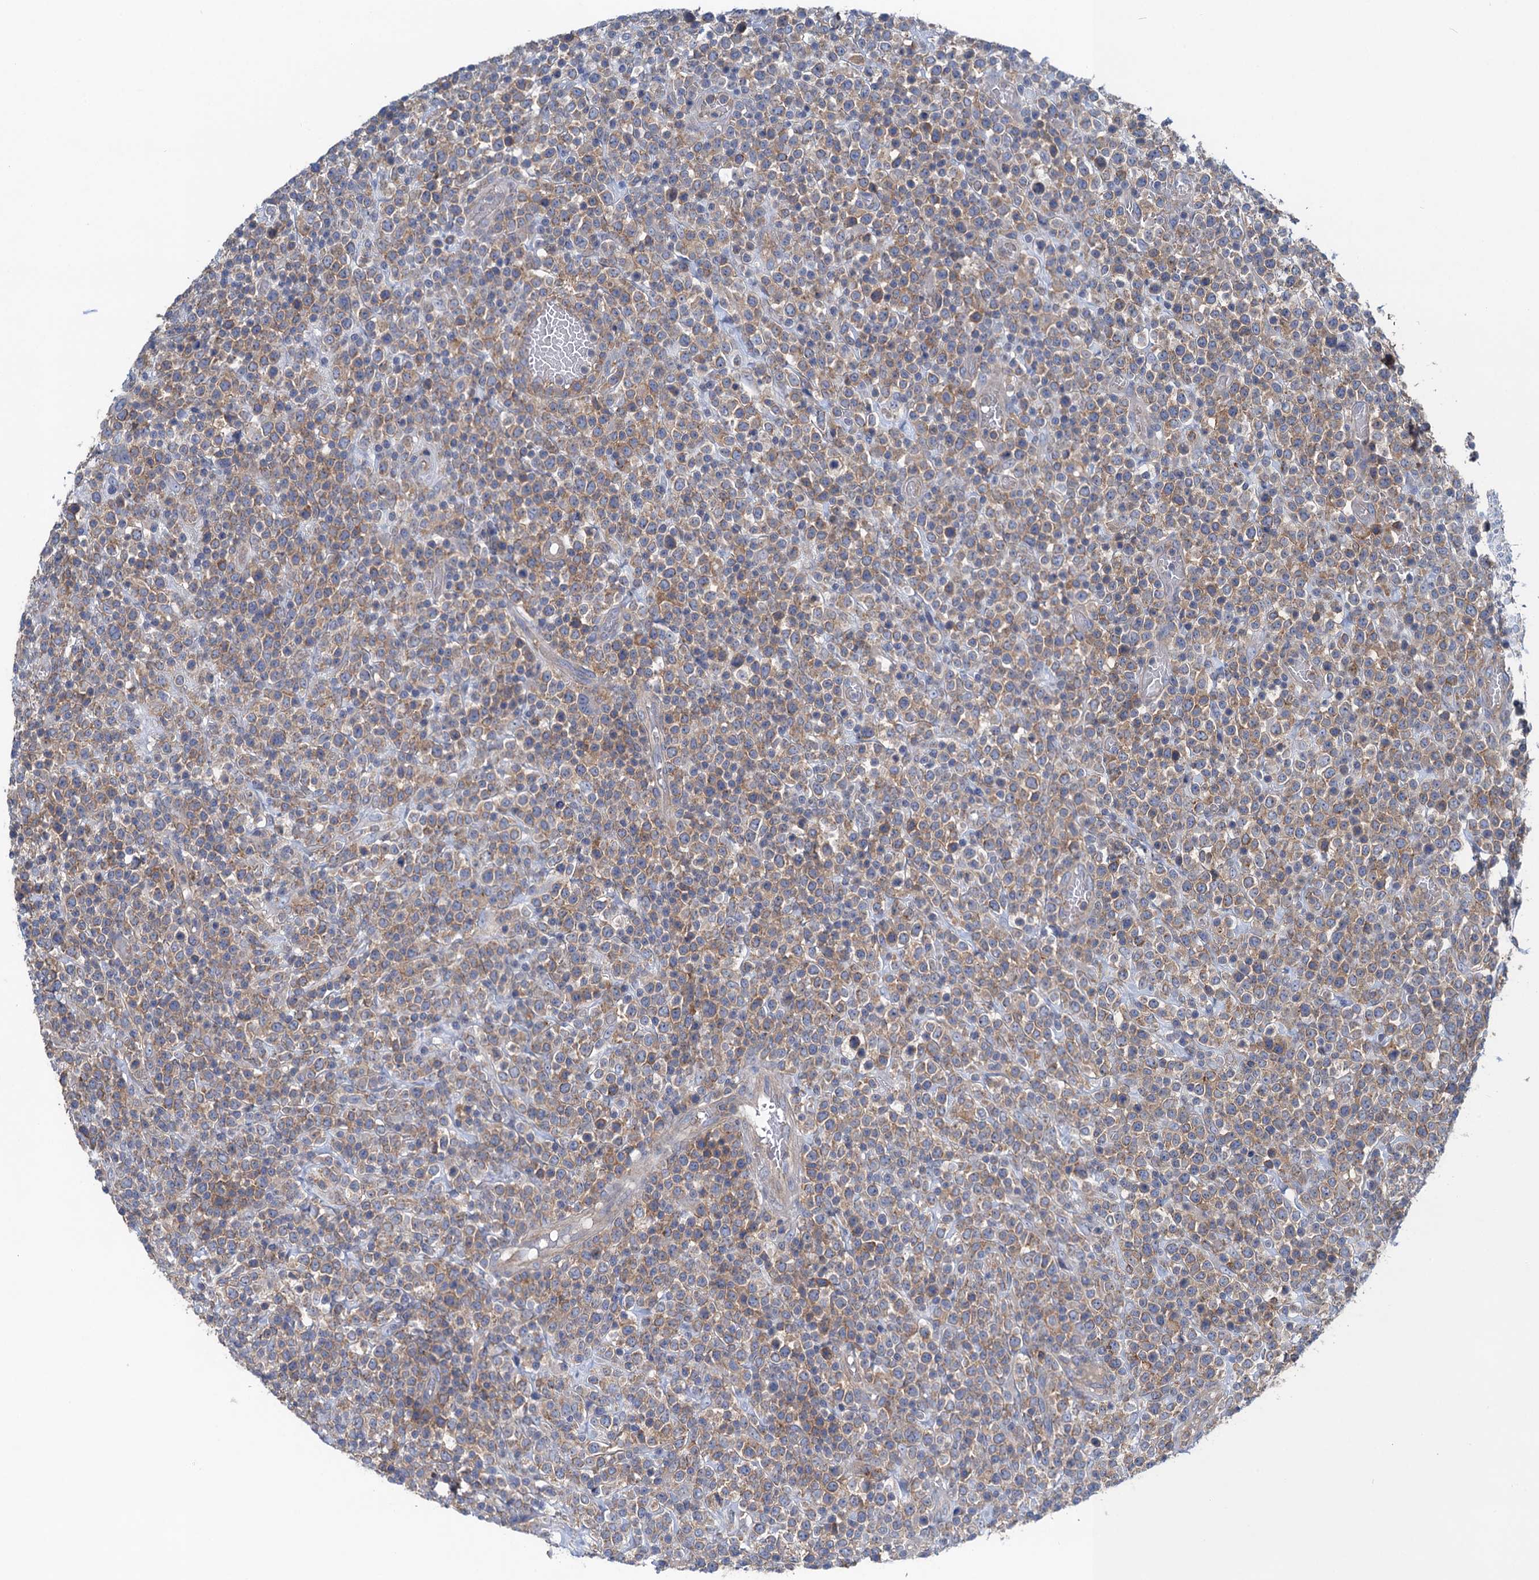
{"staining": {"intensity": "weak", "quantity": ">75%", "location": "cytoplasmic/membranous"}, "tissue": "lymphoma", "cell_type": "Tumor cells", "image_type": "cancer", "snomed": [{"axis": "morphology", "description": "Malignant lymphoma, non-Hodgkin's type, High grade"}, {"axis": "topography", "description": "Colon"}], "caption": "A brown stain shows weak cytoplasmic/membranous staining of a protein in malignant lymphoma, non-Hodgkin's type (high-grade) tumor cells.", "gene": "SNAP29", "patient": {"sex": "female", "age": 53}}